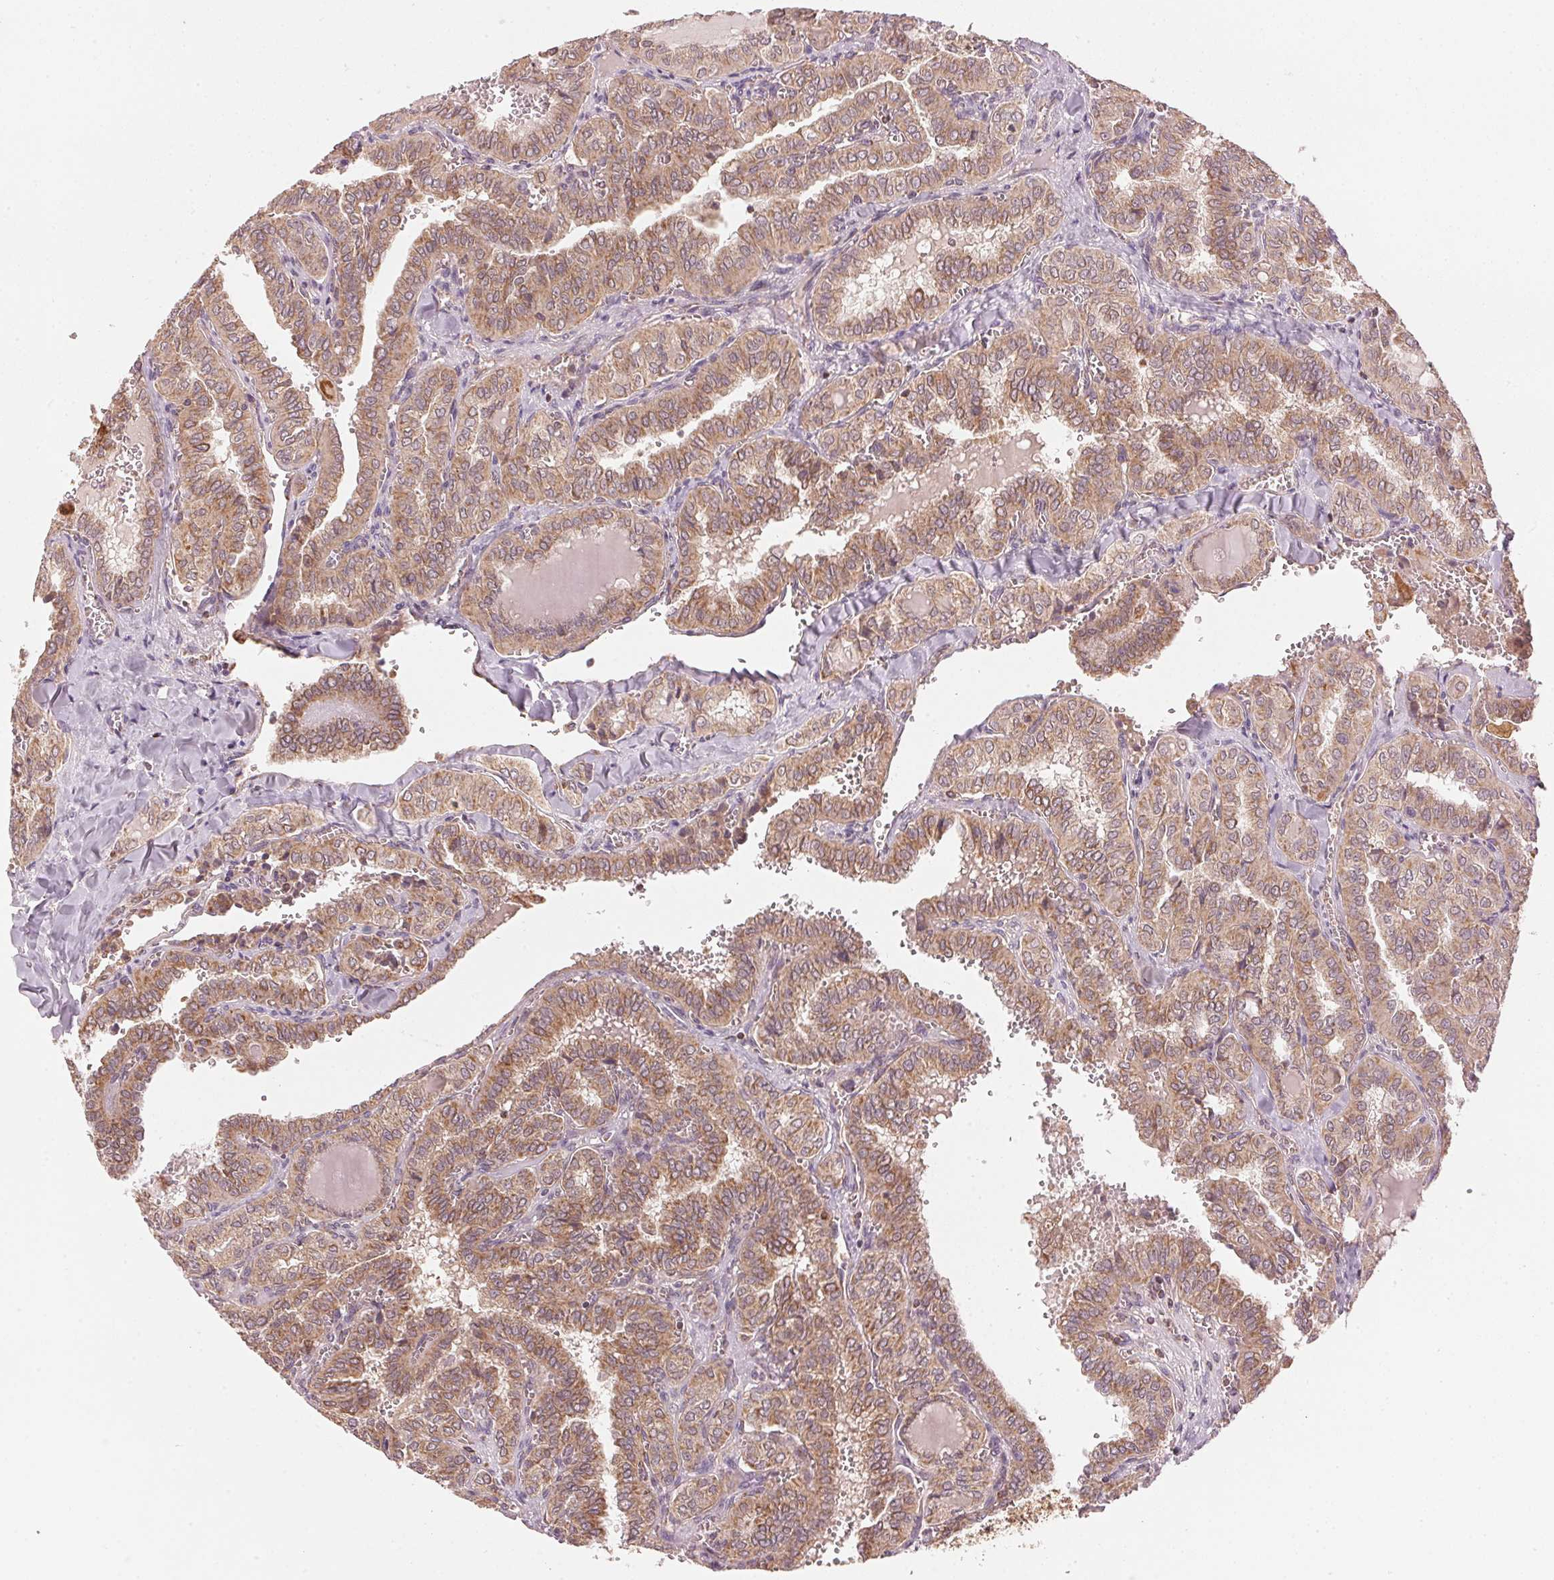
{"staining": {"intensity": "moderate", "quantity": ">75%", "location": "cytoplasmic/membranous"}, "tissue": "thyroid cancer", "cell_type": "Tumor cells", "image_type": "cancer", "snomed": [{"axis": "morphology", "description": "Papillary adenocarcinoma, NOS"}, {"axis": "topography", "description": "Thyroid gland"}], "caption": "The histopathology image reveals immunohistochemical staining of thyroid papillary adenocarcinoma. There is moderate cytoplasmic/membranous expression is present in about >75% of tumor cells. The staining was performed using DAB to visualize the protein expression in brown, while the nuclei were stained in blue with hematoxylin (Magnification: 20x).", "gene": "ARHGAP6", "patient": {"sex": "female", "age": 41}}